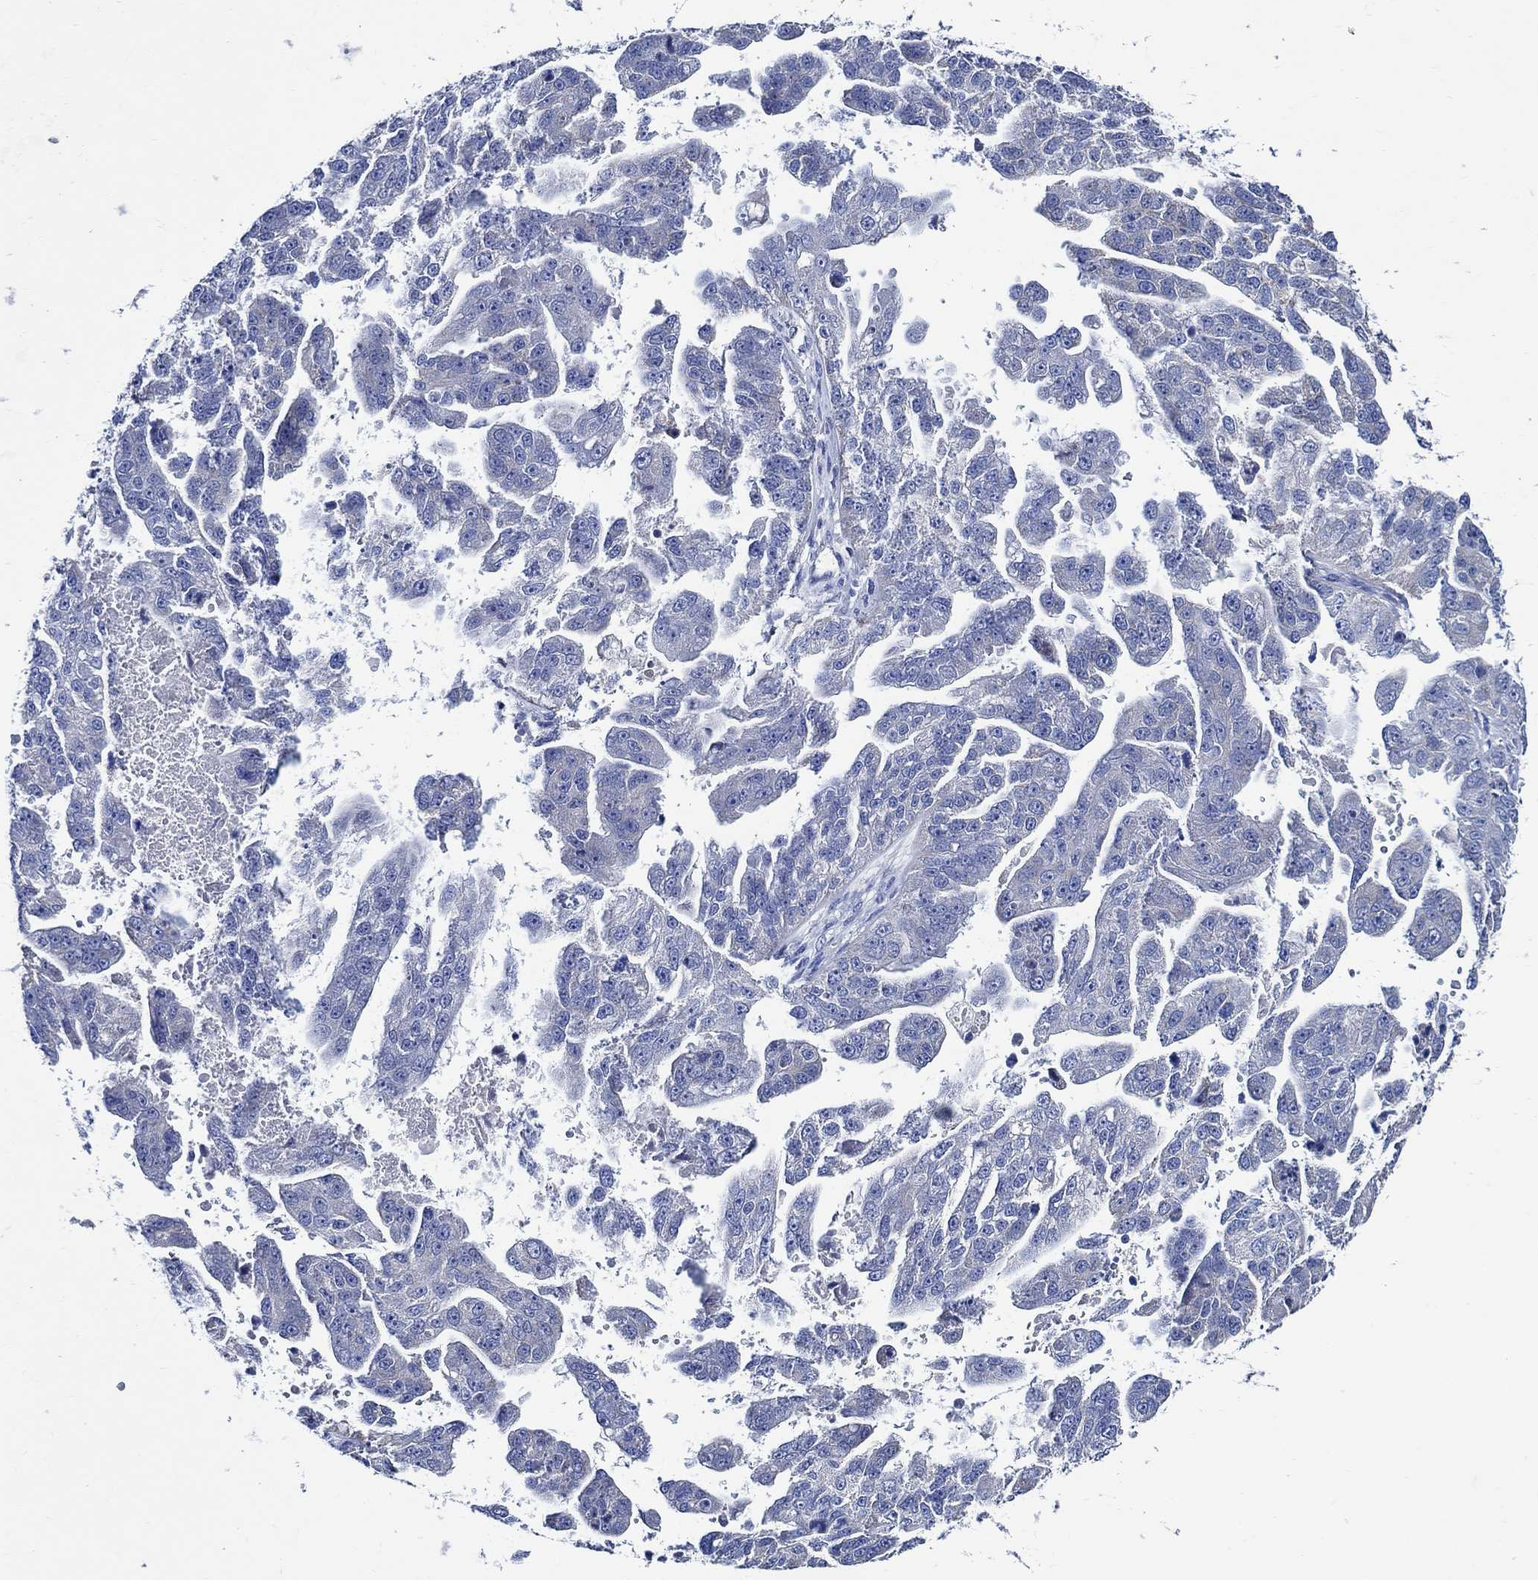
{"staining": {"intensity": "negative", "quantity": "none", "location": "none"}, "tissue": "ovarian cancer", "cell_type": "Tumor cells", "image_type": "cancer", "snomed": [{"axis": "morphology", "description": "Cystadenocarcinoma, serous, NOS"}, {"axis": "topography", "description": "Ovary"}], "caption": "This is a image of IHC staining of ovarian cancer, which shows no expression in tumor cells.", "gene": "SKOR1", "patient": {"sex": "female", "age": 58}}